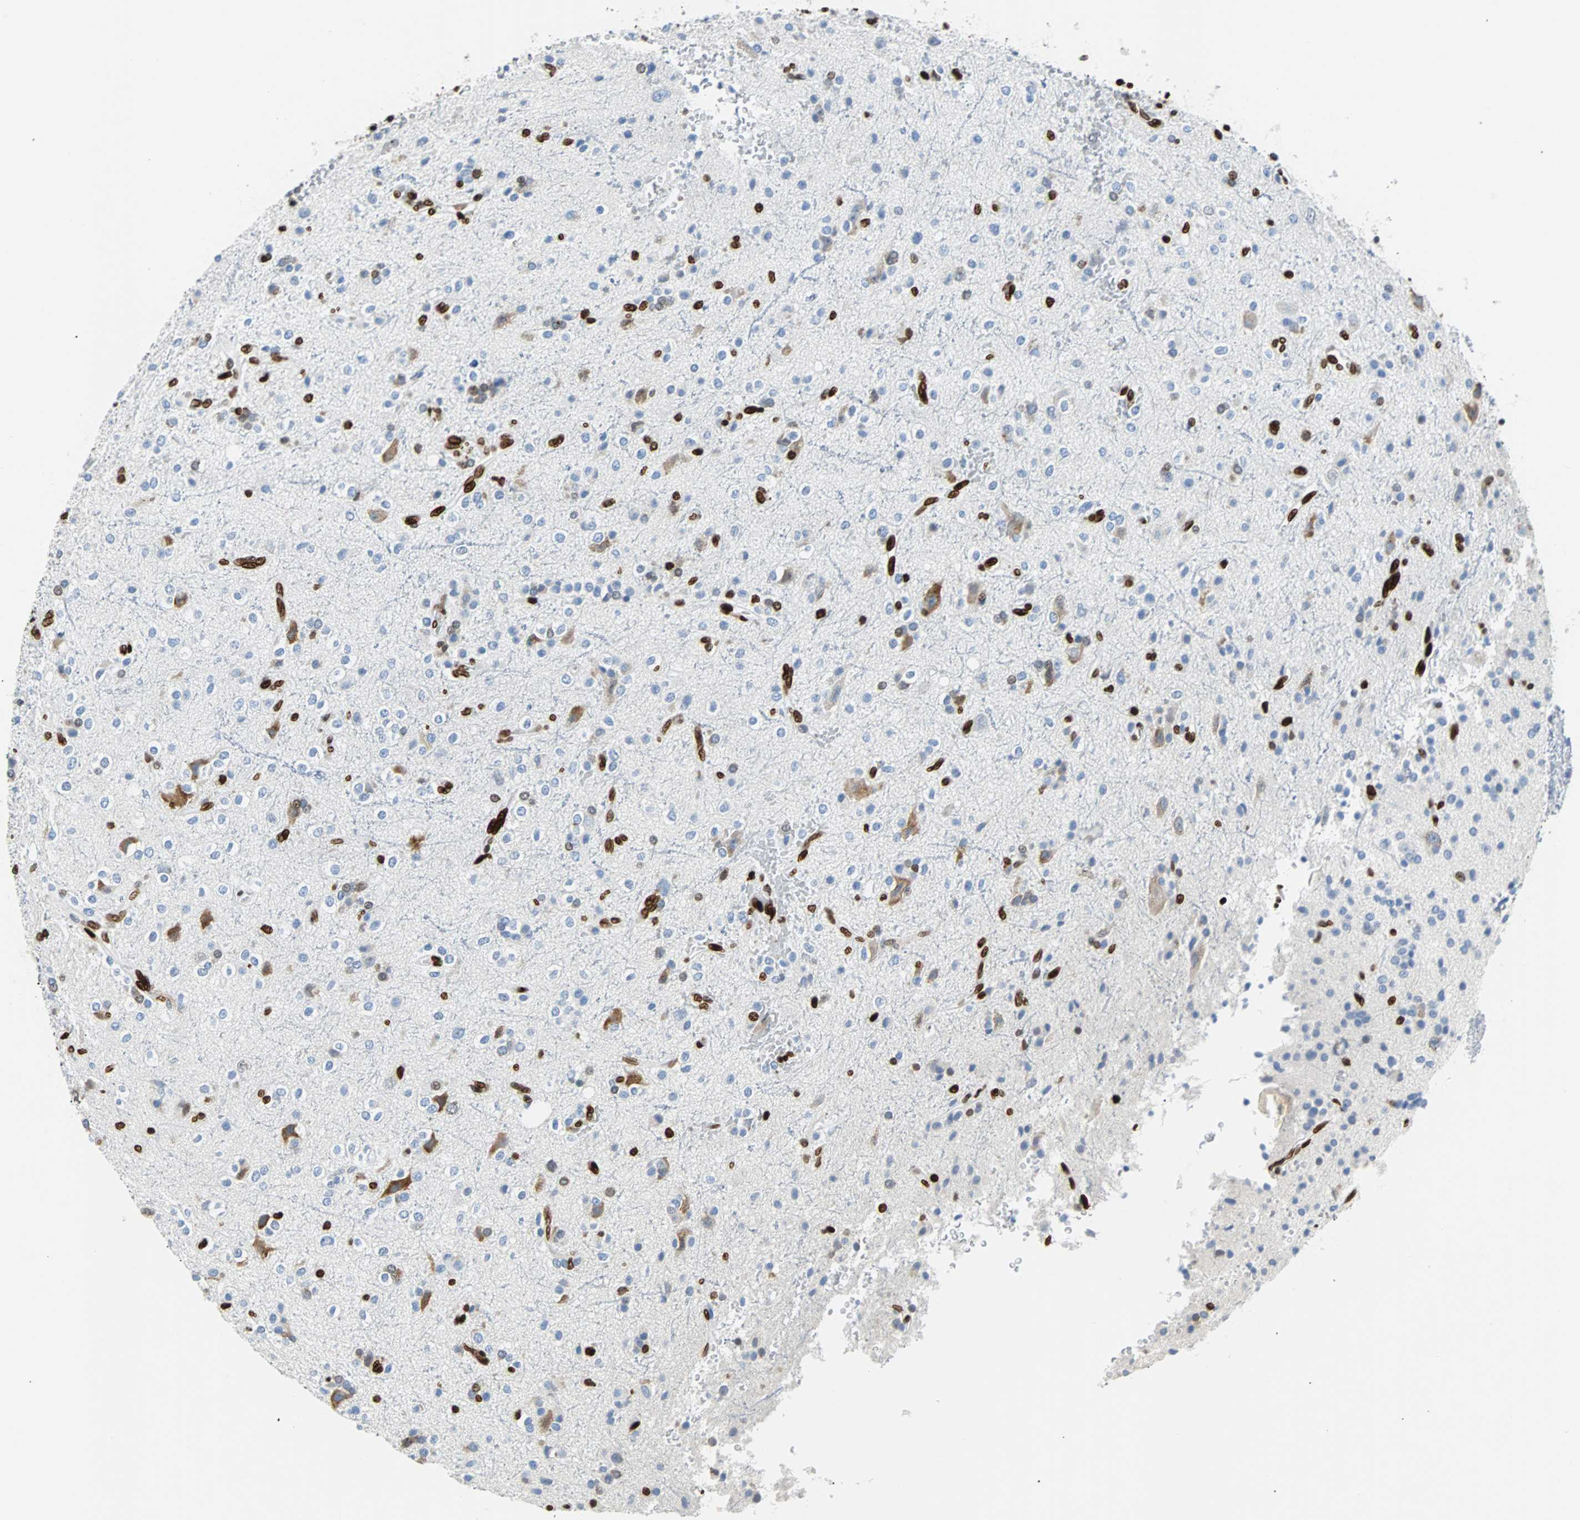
{"staining": {"intensity": "strong", "quantity": "<25%", "location": "nuclear"}, "tissue": "glioma", "cell_type": "Tumor cells", "image_type": "cancer", "snomed": [{"axis": "morphology", "description": "Glioma, malignant, High grade"}, {"axis": "topography", "description": "Brain"}], "caption": "Brown immunohistochemical staining in human high-grade glioma (malignant) reveals strong nuclear expression in approximately <25% of tumor cells. (Stains: DAB (3,3'-diaminobenzidine) in brown, nuclei in blue, Microscopy: brightfield microscopy at high magnification).", "gene": "ZNF131", "patient": {"sex": "male", "age": 47}}